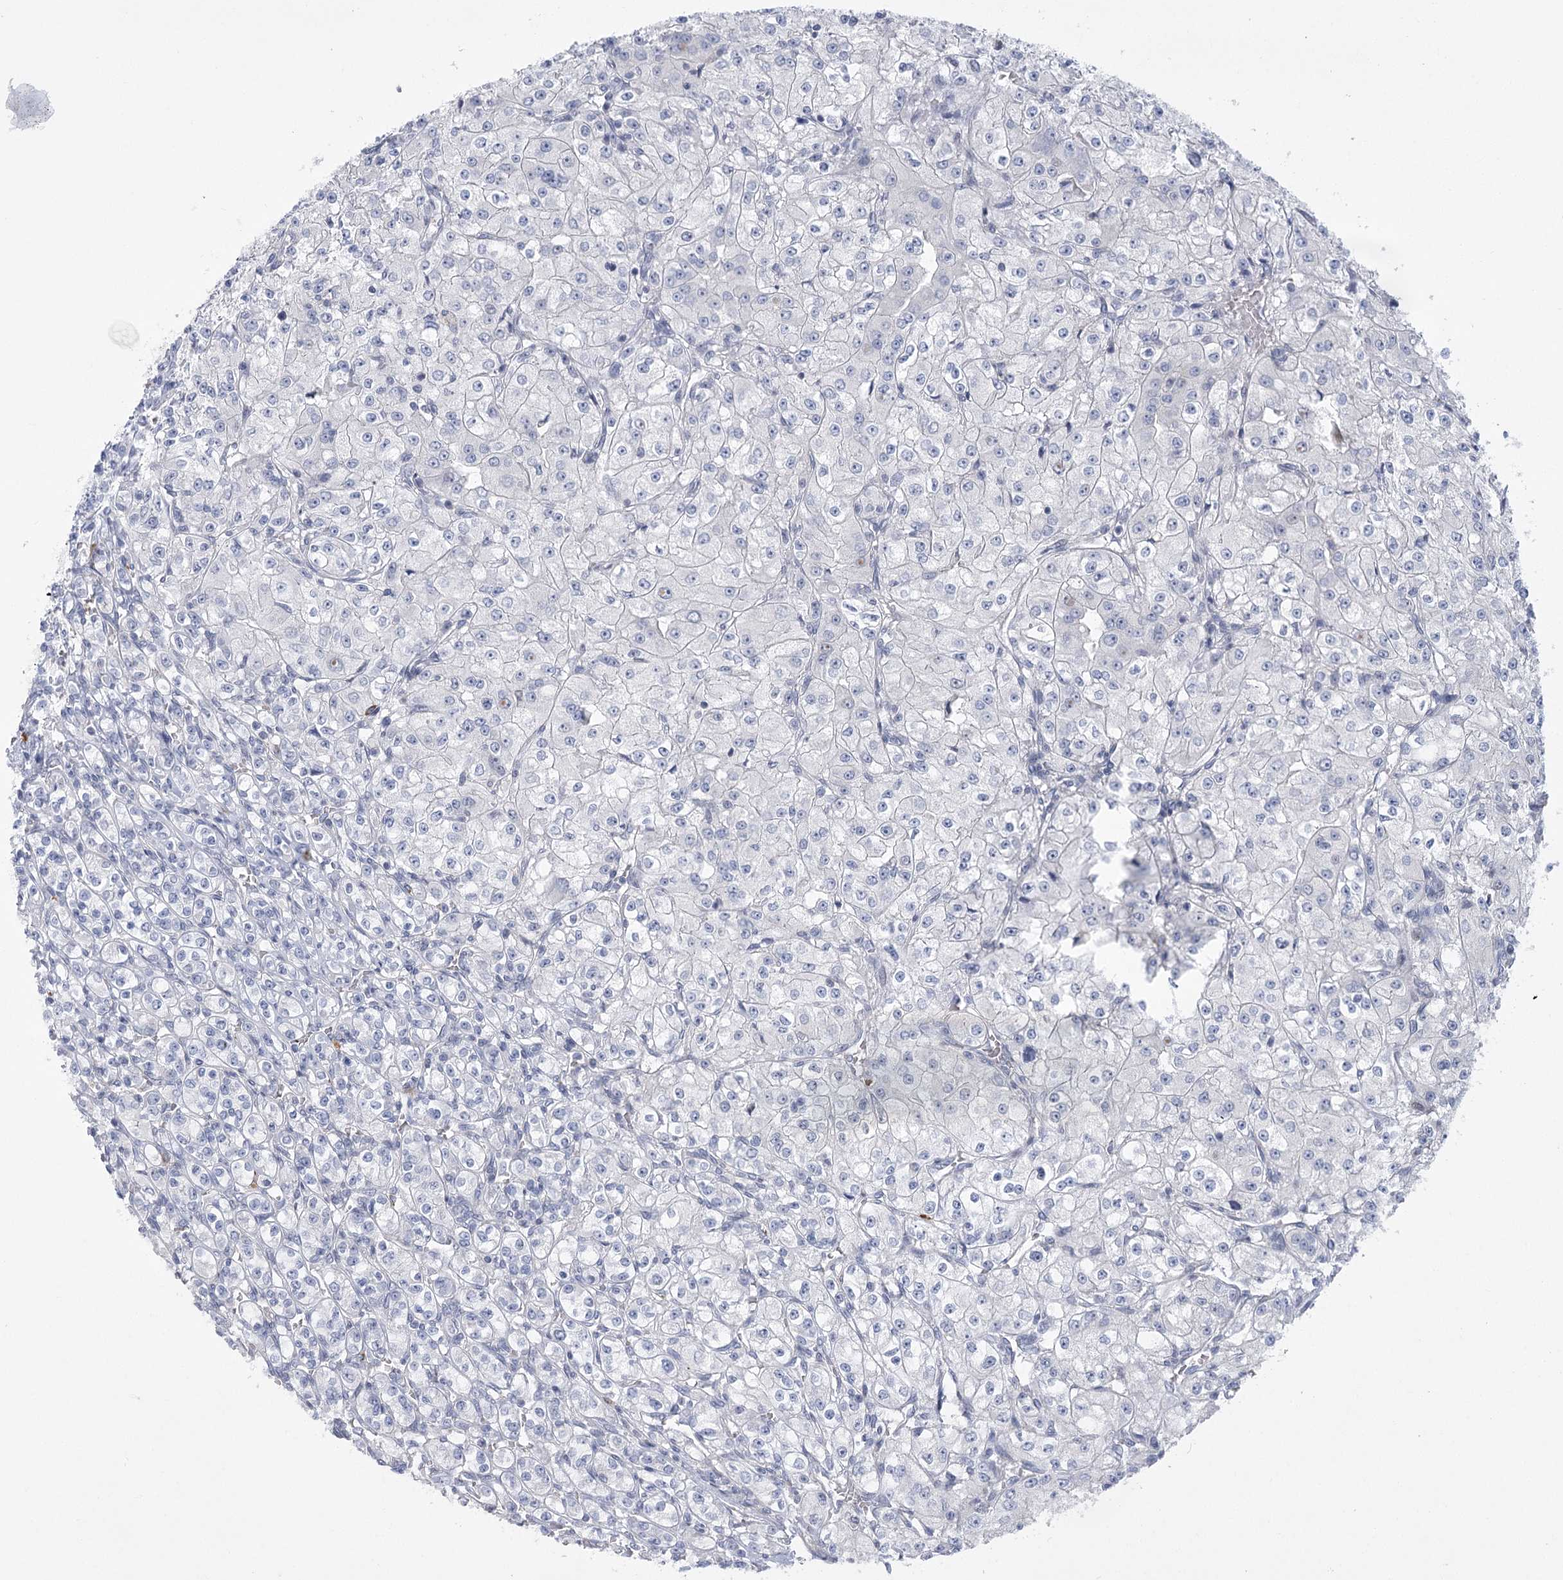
{"staining": {"intensity": "negative", "quantity": "none", "location": "none"}, "tissue": "renal cancer", "cell_type": "Tumor cells", "image_type": "cancer", "snomed": [{"axis": "morphology", "description": "Adenocarcinoma, NOS"}, {"axis": "topography", "description": "Kidney"}], "caption": "IHC micrograph of neoplastic tissue: renal cancer stained with DAB shows no significant protein expression in tumor cells.", "gene": "FAM76B", "patient": {"sex": "male", "age": 77}}